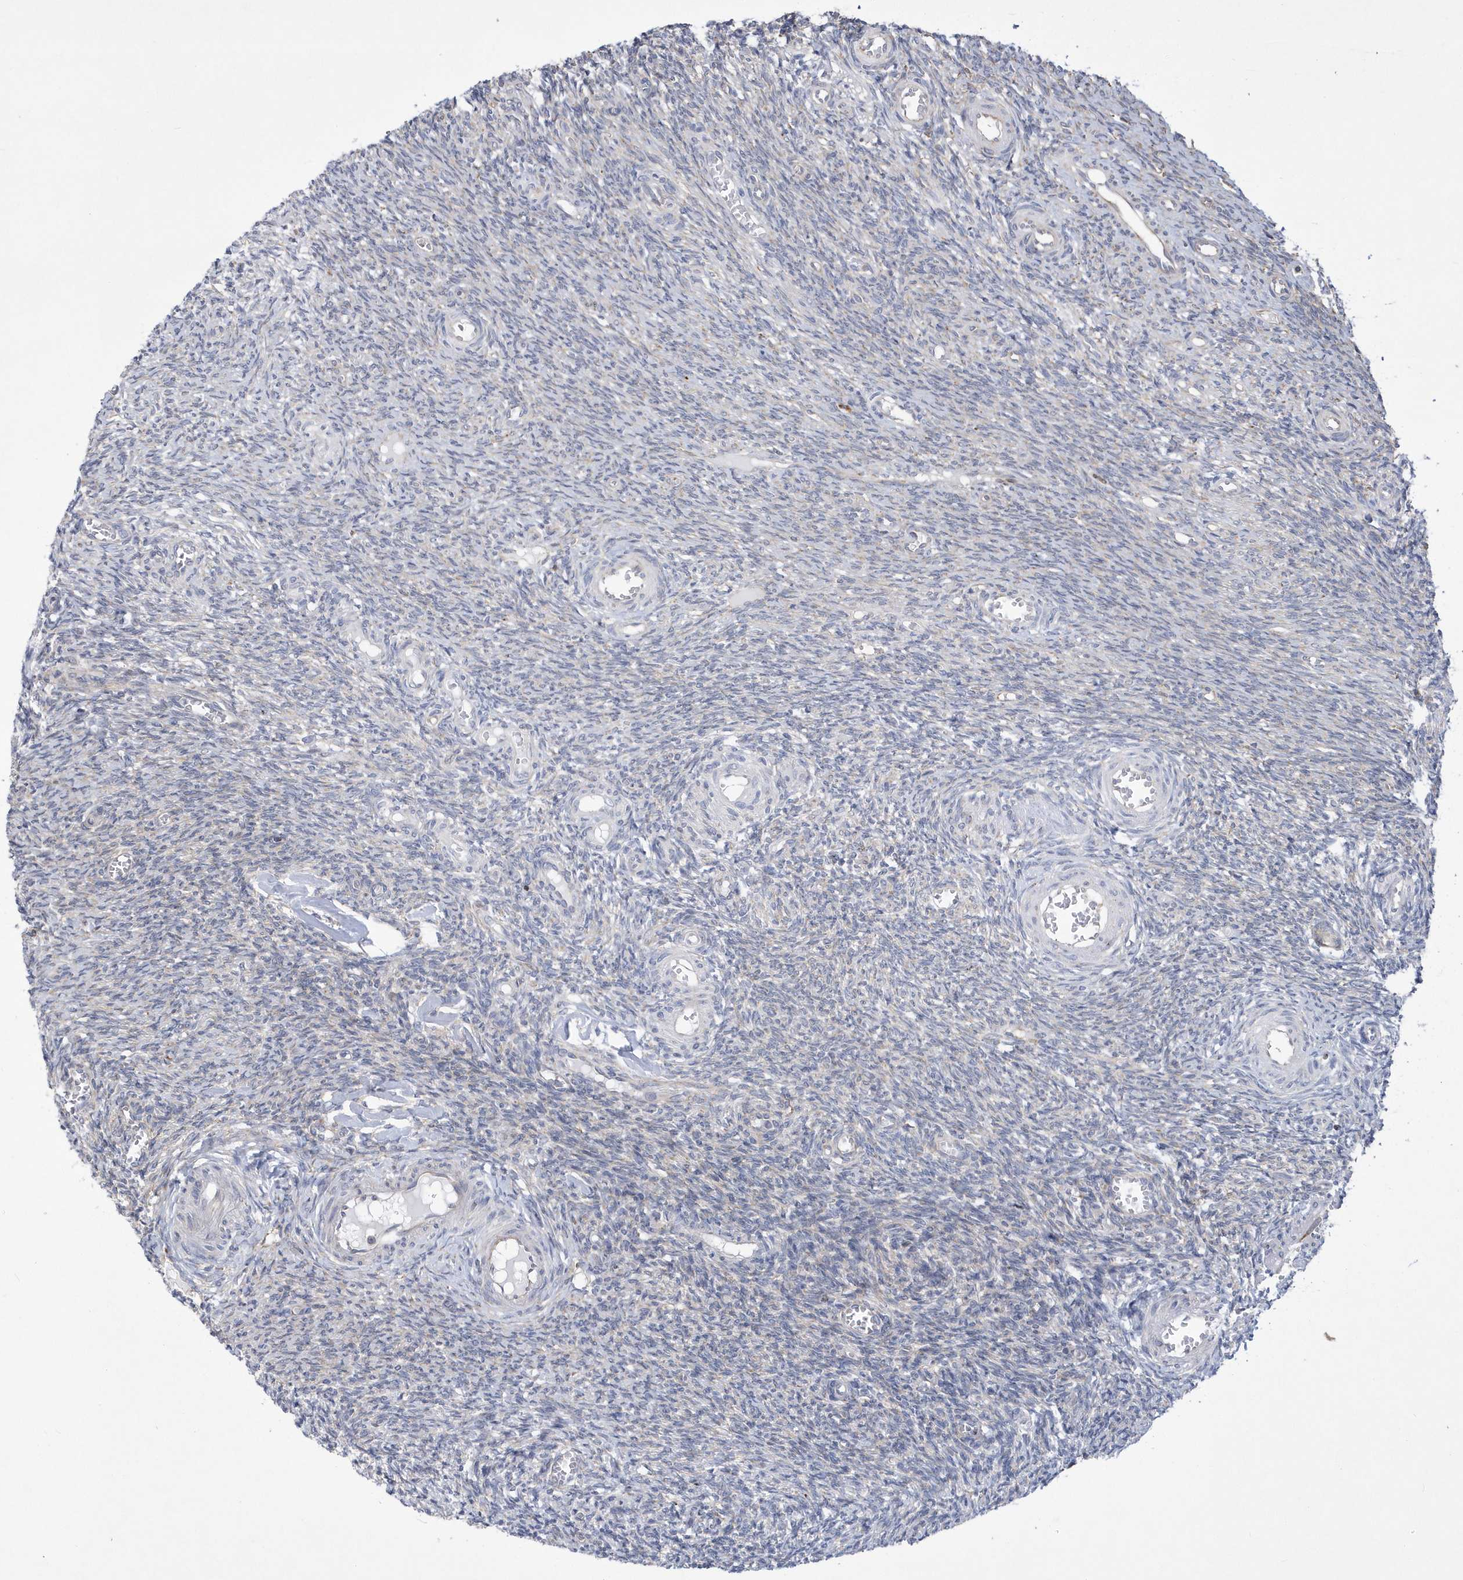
{"staining": {"intensity": "negative", "quantity": "none", "location": "none"}, "tissue": "ovary", "cell_type": "Ovarian stroma cells", "image_type": "normal", "snomed": [{"axis": "morphology", "description": "Normal tissue, NOS"}, {"axis": "topography", "description": "Ovary"}], "caption": "IHC micrograph of unremarkable ovary: human ovary stained with DAB (3,3'-diaminobenzidine) exhibits no significant protein positivity in ovarian stroma cells. (Brightfield microscopy of DAB immunohistochemistry at high magnification).", "gene": "MED31", "patient": {"sex": "female", "age": 27}}